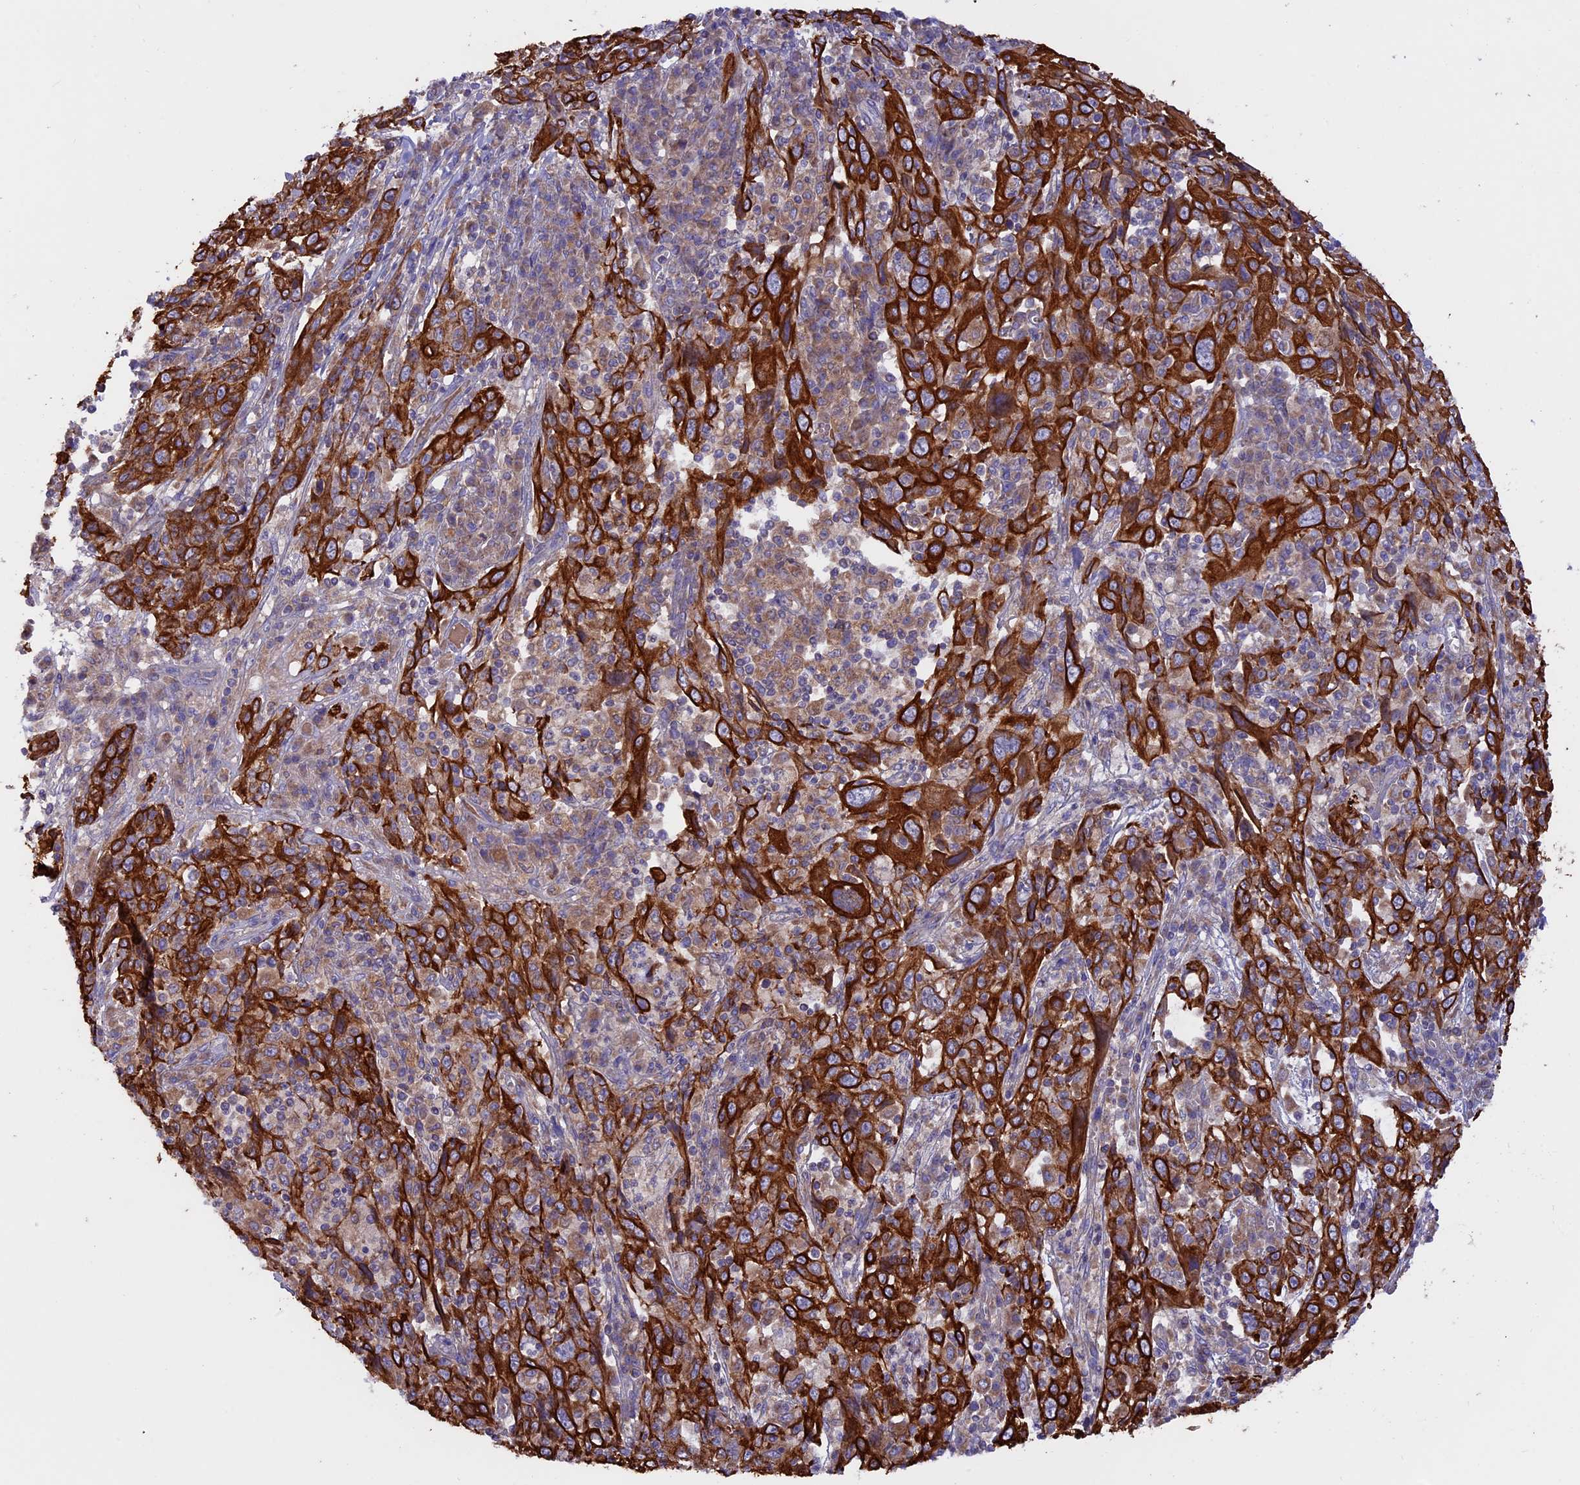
{"staining": {"intensity": "strong", "quantity": ">75%", "location": "cytoplasmic/membranous"}, "tissue": "cervical cancer", "cell_type": "Tumor cells", "image_type": "cancer", "snomed": [{"axis": "morphology", "description": "Squamous cell carcinoma, NOS"}, {"axis": "topography", "description": "Cervix"}], "caption": "Tumor cells demonstrate high levels of strong cytoplasmic/membranous positivity in about >75% of cells in squamous cell carcinoma (cervical).", "gene": "PTPN9", "patient": {"sex": "female", "age": 46}}